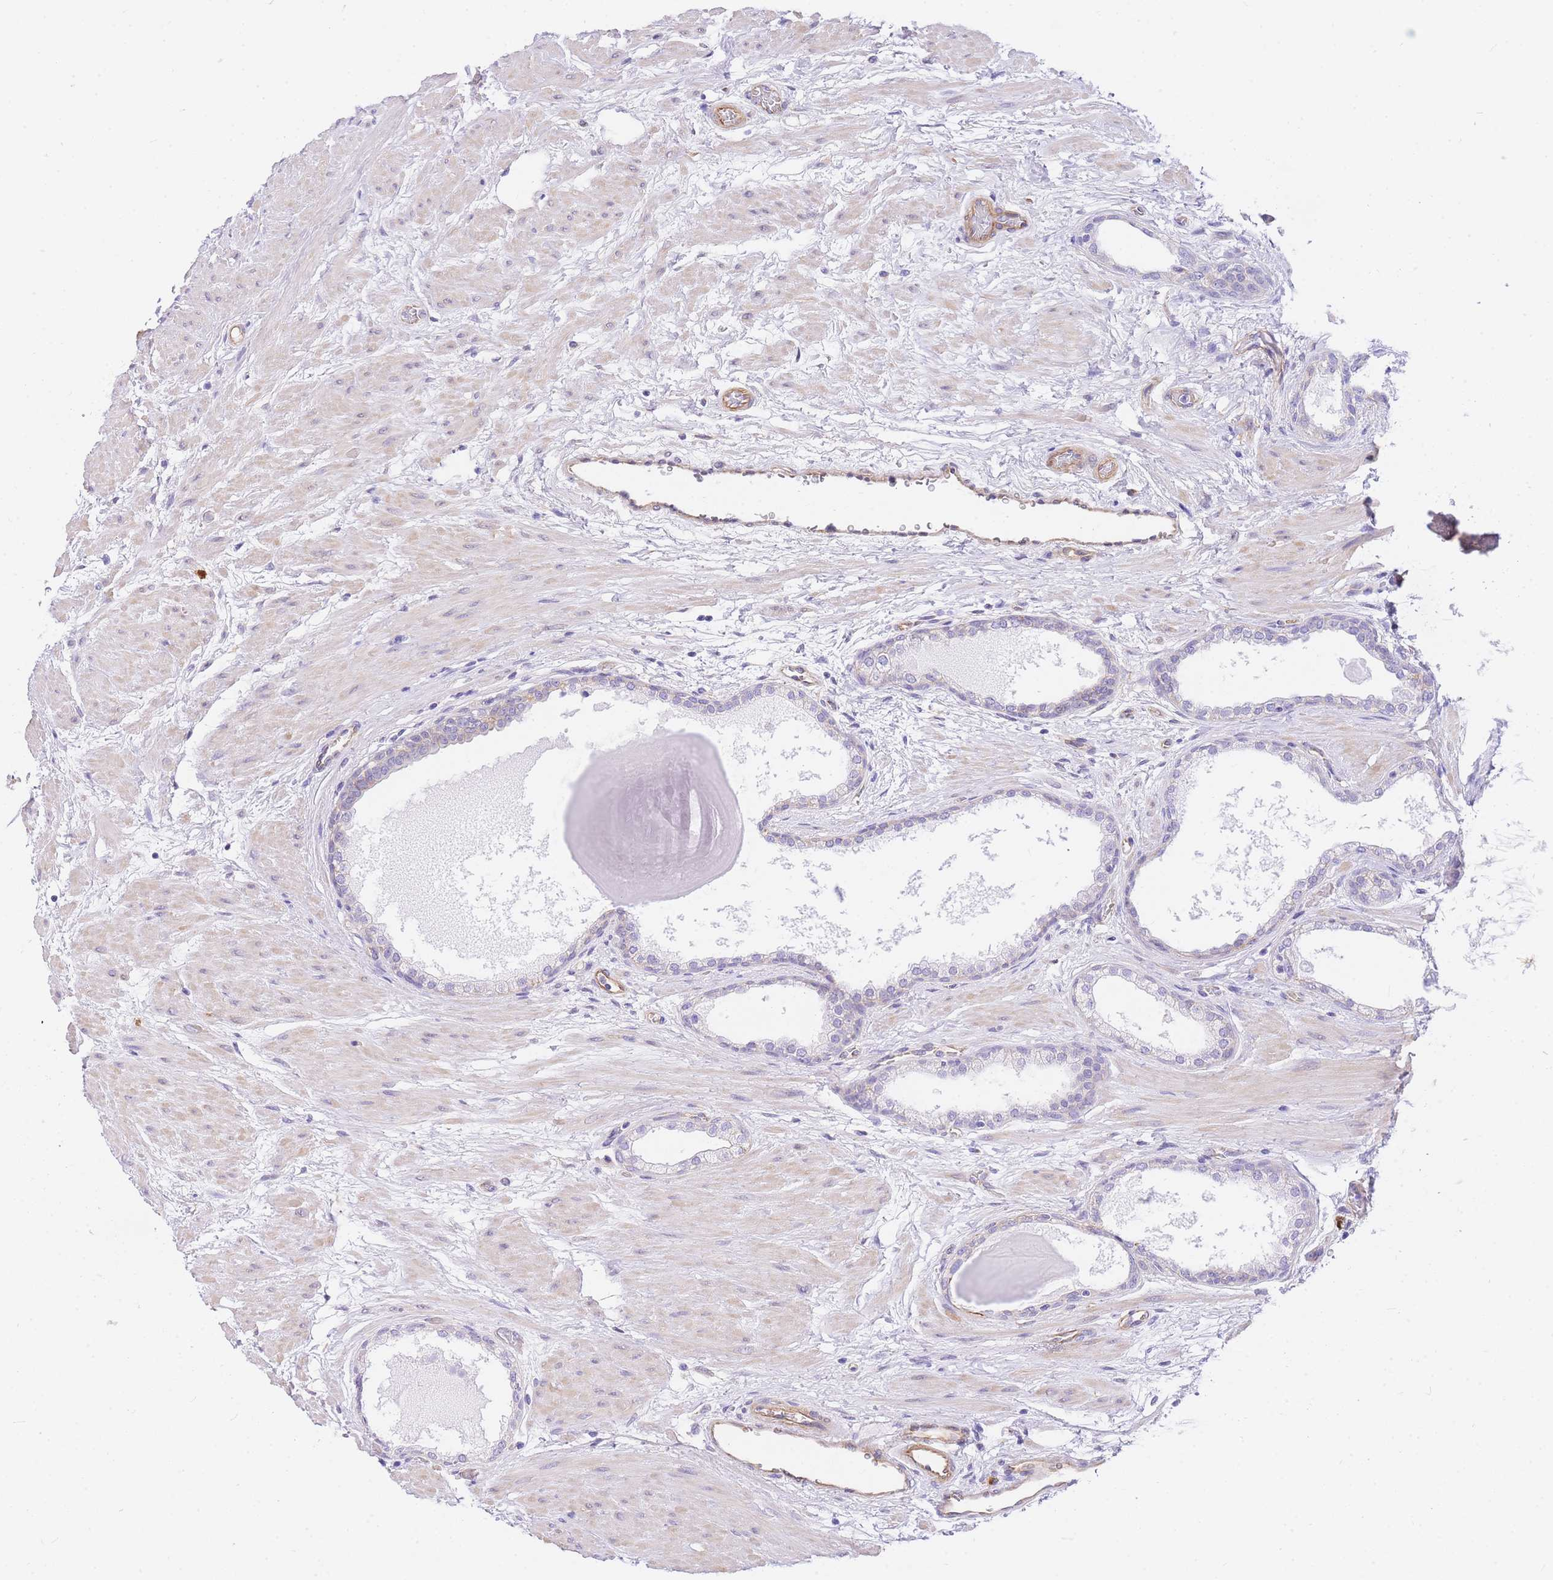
{"staining": {"intensity": "negative", "quantity": "none", "location": "none"}, "tissue": "prostate", "cell_type": "Glandular cells", "image_type": "normal", "snomed": [{"axis": "morphology", "description": "Normal tissue, NOS"}, {"axis": "topography", "description": "Prostate"}], "caption": "A high-resolution micrograph shows immunohistochemistry staining of unremarkable prostate, which demonstrates no significant positivity in glandular cells. (Immunohistochemistry (ihc), brightfield microscopy, high magnification).", "gene": "SRSF12", "patient": {"sex": "male", "age": 48}}